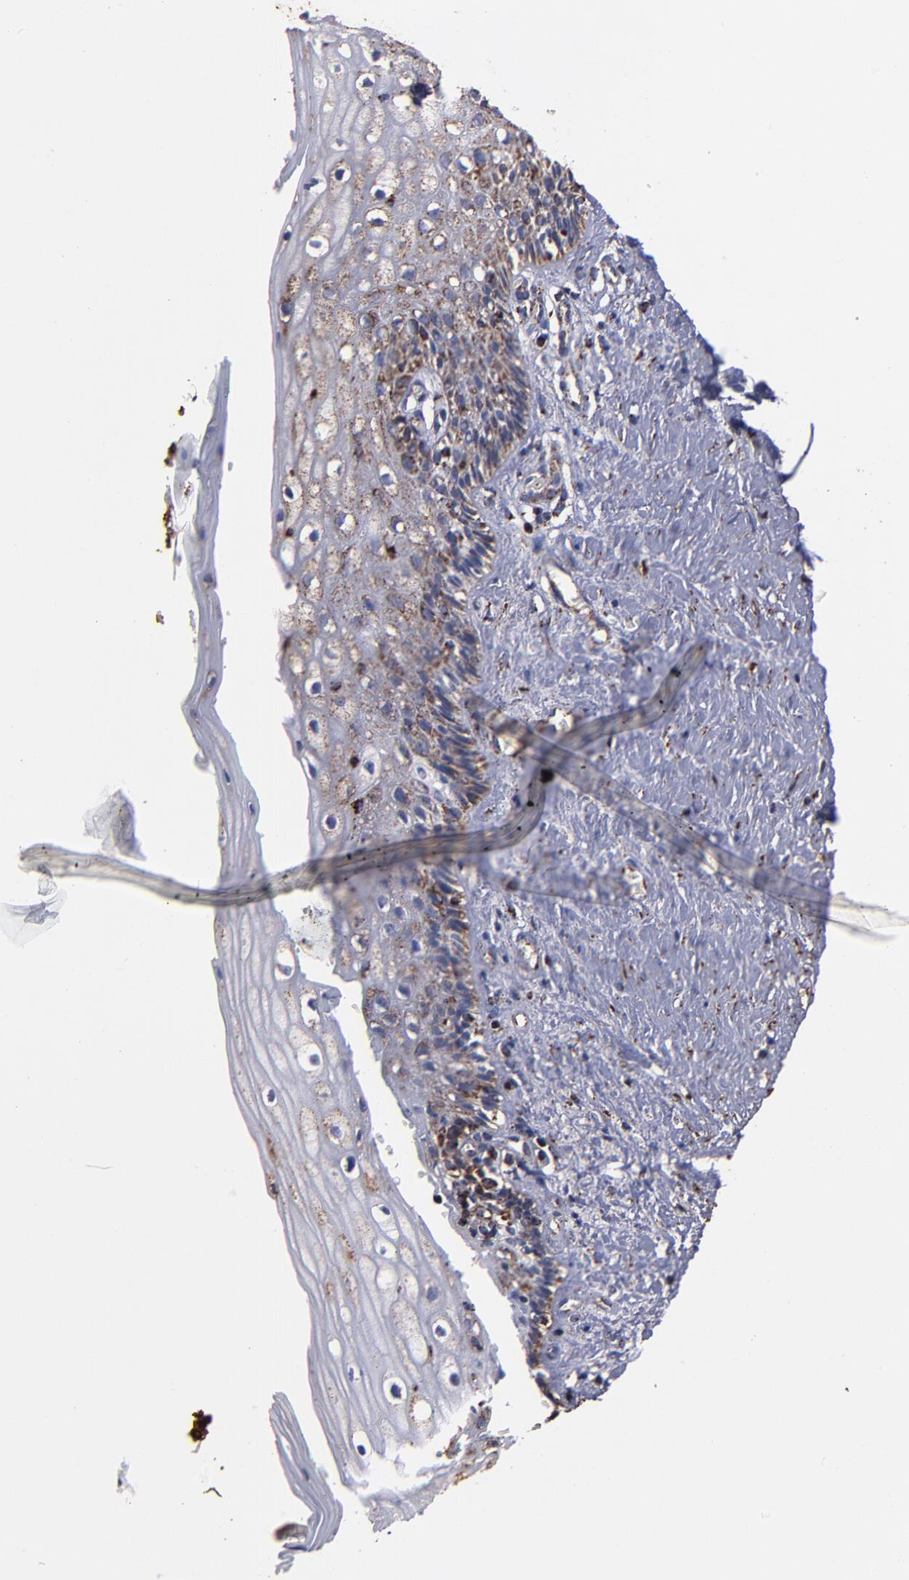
{"staining": {"intensity": "strong", "quantity": "25%-75%", "location": "cytoplasmic/membranous"}, "tissue": "vagina", "cell_type": "Squamous epithelial cells", "image_type": "normal", "snomed": [{"axis": "morphology", "description": "Normal tissue, NOS"}, {"axis": "topography", "description": "Vagina"}], "caption": "Immunohistochemistry (IHC) staining of normal vagina, which demonstrates high levels of strong cytoplasmic/membranous positivity in approximately 25%-75% of squamous epithelial cells indicating strong cytoplasmic/membranous protein expression. The staining was performed using DAB (brown) for protein detection and nuclei were counterstained in hematoxylin (blue).", "gene": "SOD2", "patient": {"sex": "female", "age": 46}}